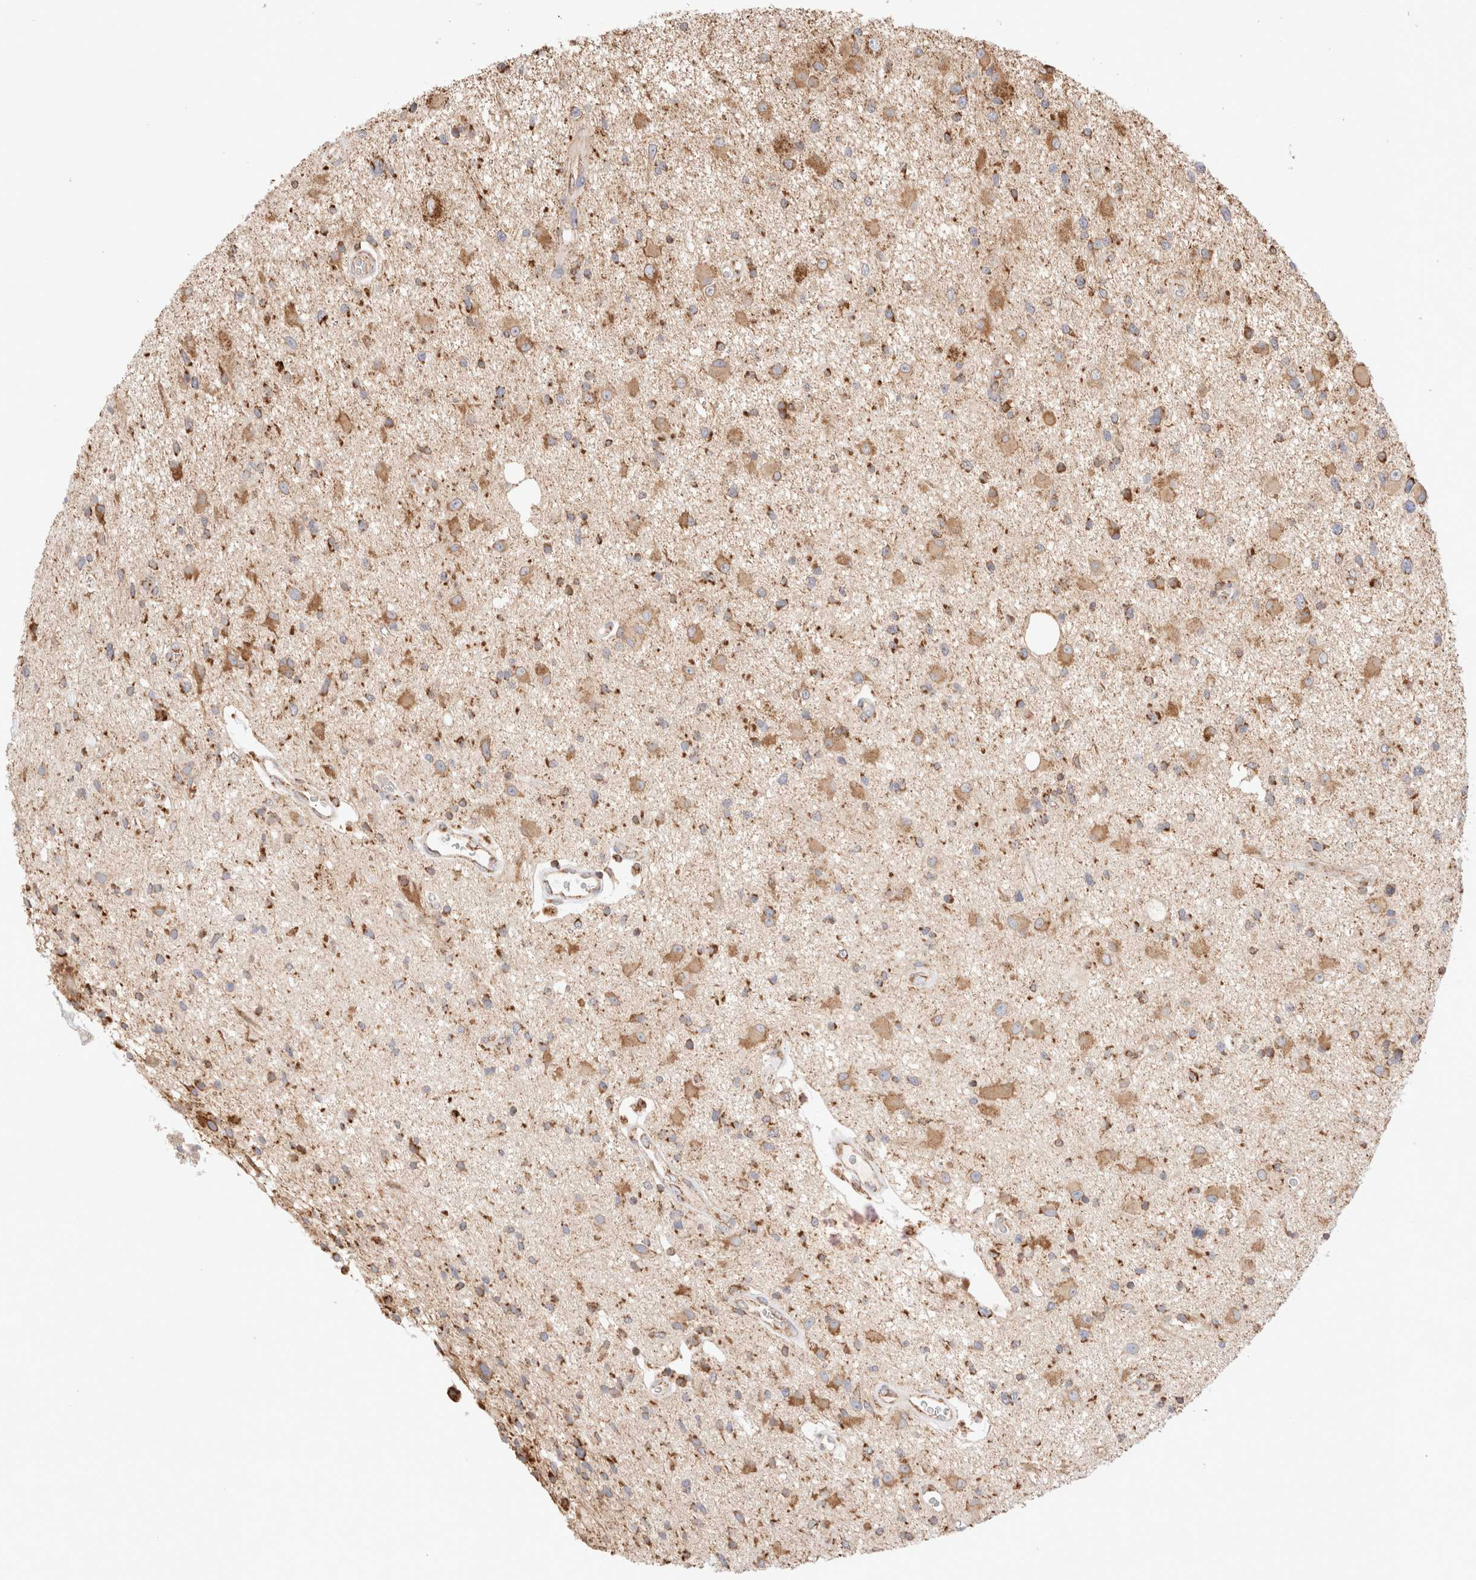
{"staining": {"intensity": "moderate", "quantity": "25%-75%", "location": "cytoplasmic/membranous"}, "tissue": "glioma", "cell_type": "Tumor cells", "image_type": "cancer", "snomed": [{"axis": "morphology", "description": "Glioma, malignant, High grade"}, {"axis": "topography", "description": "Brain"}], "caption": "The histopathology image exhibits staining of malignant glioma (high-grade), revealing moderate cytoplasmic/membranous protein expression (brown color) within tumor cells. Using DAB (brown) and hematoxylin (blue) stains, captured at high magnification using brightfield microscopy.", "gene": "TMPPE", "patient": {"sex": "male", "age": 33}}